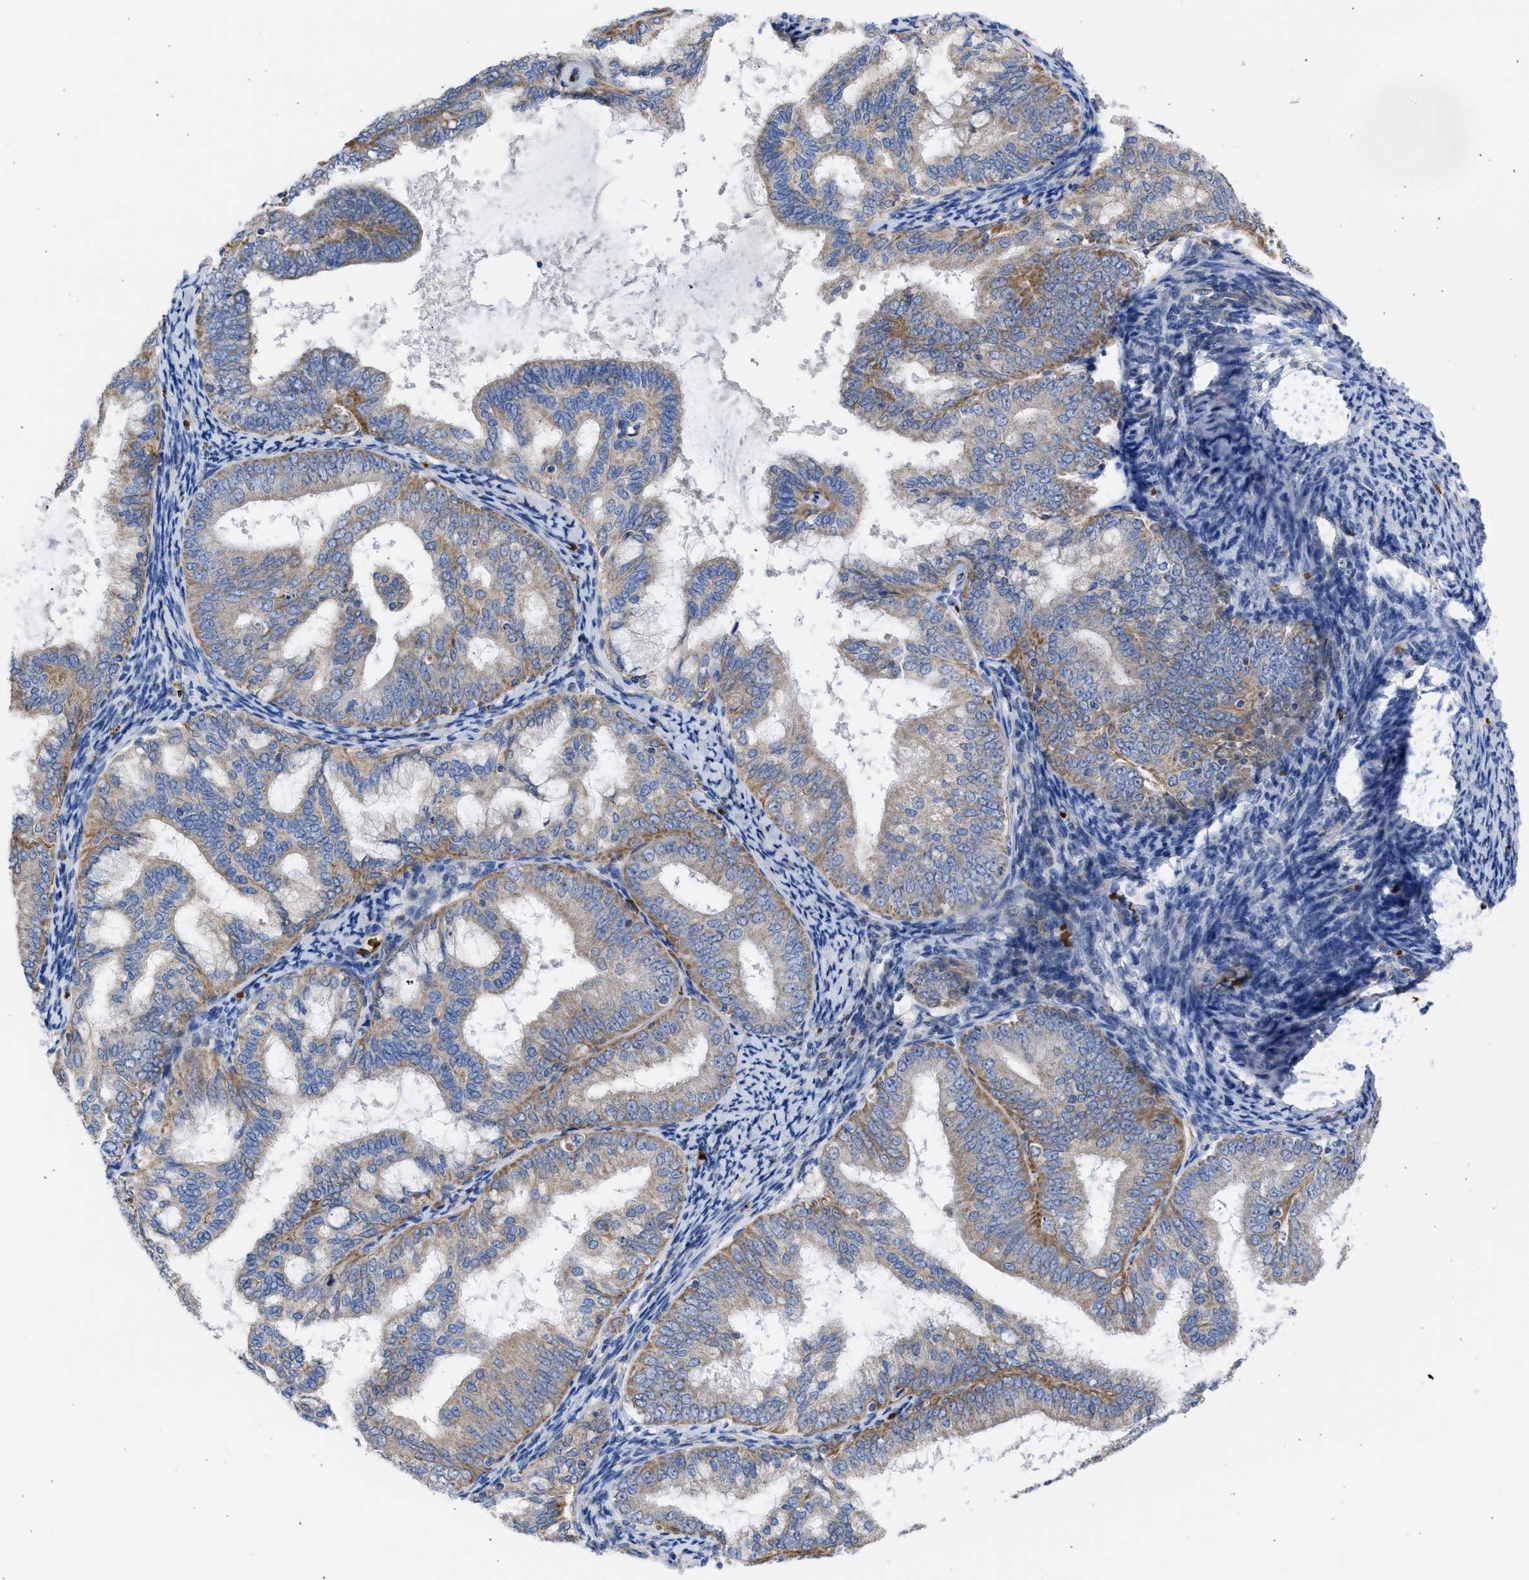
{"staining": {"intensity": "moderate", "quantity": ">75%", "location": "cytoplasmic/membranous"}, "tissue": "endometrial cancer", "cell_type": "Tumor cells", "image_type": "cancer", "snomed": [{"axis": "morphology", "description": "Adenocarcinoma, NOS"}, {"axis": "topography", "description": "Endometrium"}], "caption": "Protein staining reveals moderate cytoplasmic/membranous staining in approximately >75% of tumor cells in endometrial cancer. (brown staining indicates protein expression, while blue staining denotes nuclei).", "gene": "BTG3", "patient": {"sex": "female", "age": 63}}